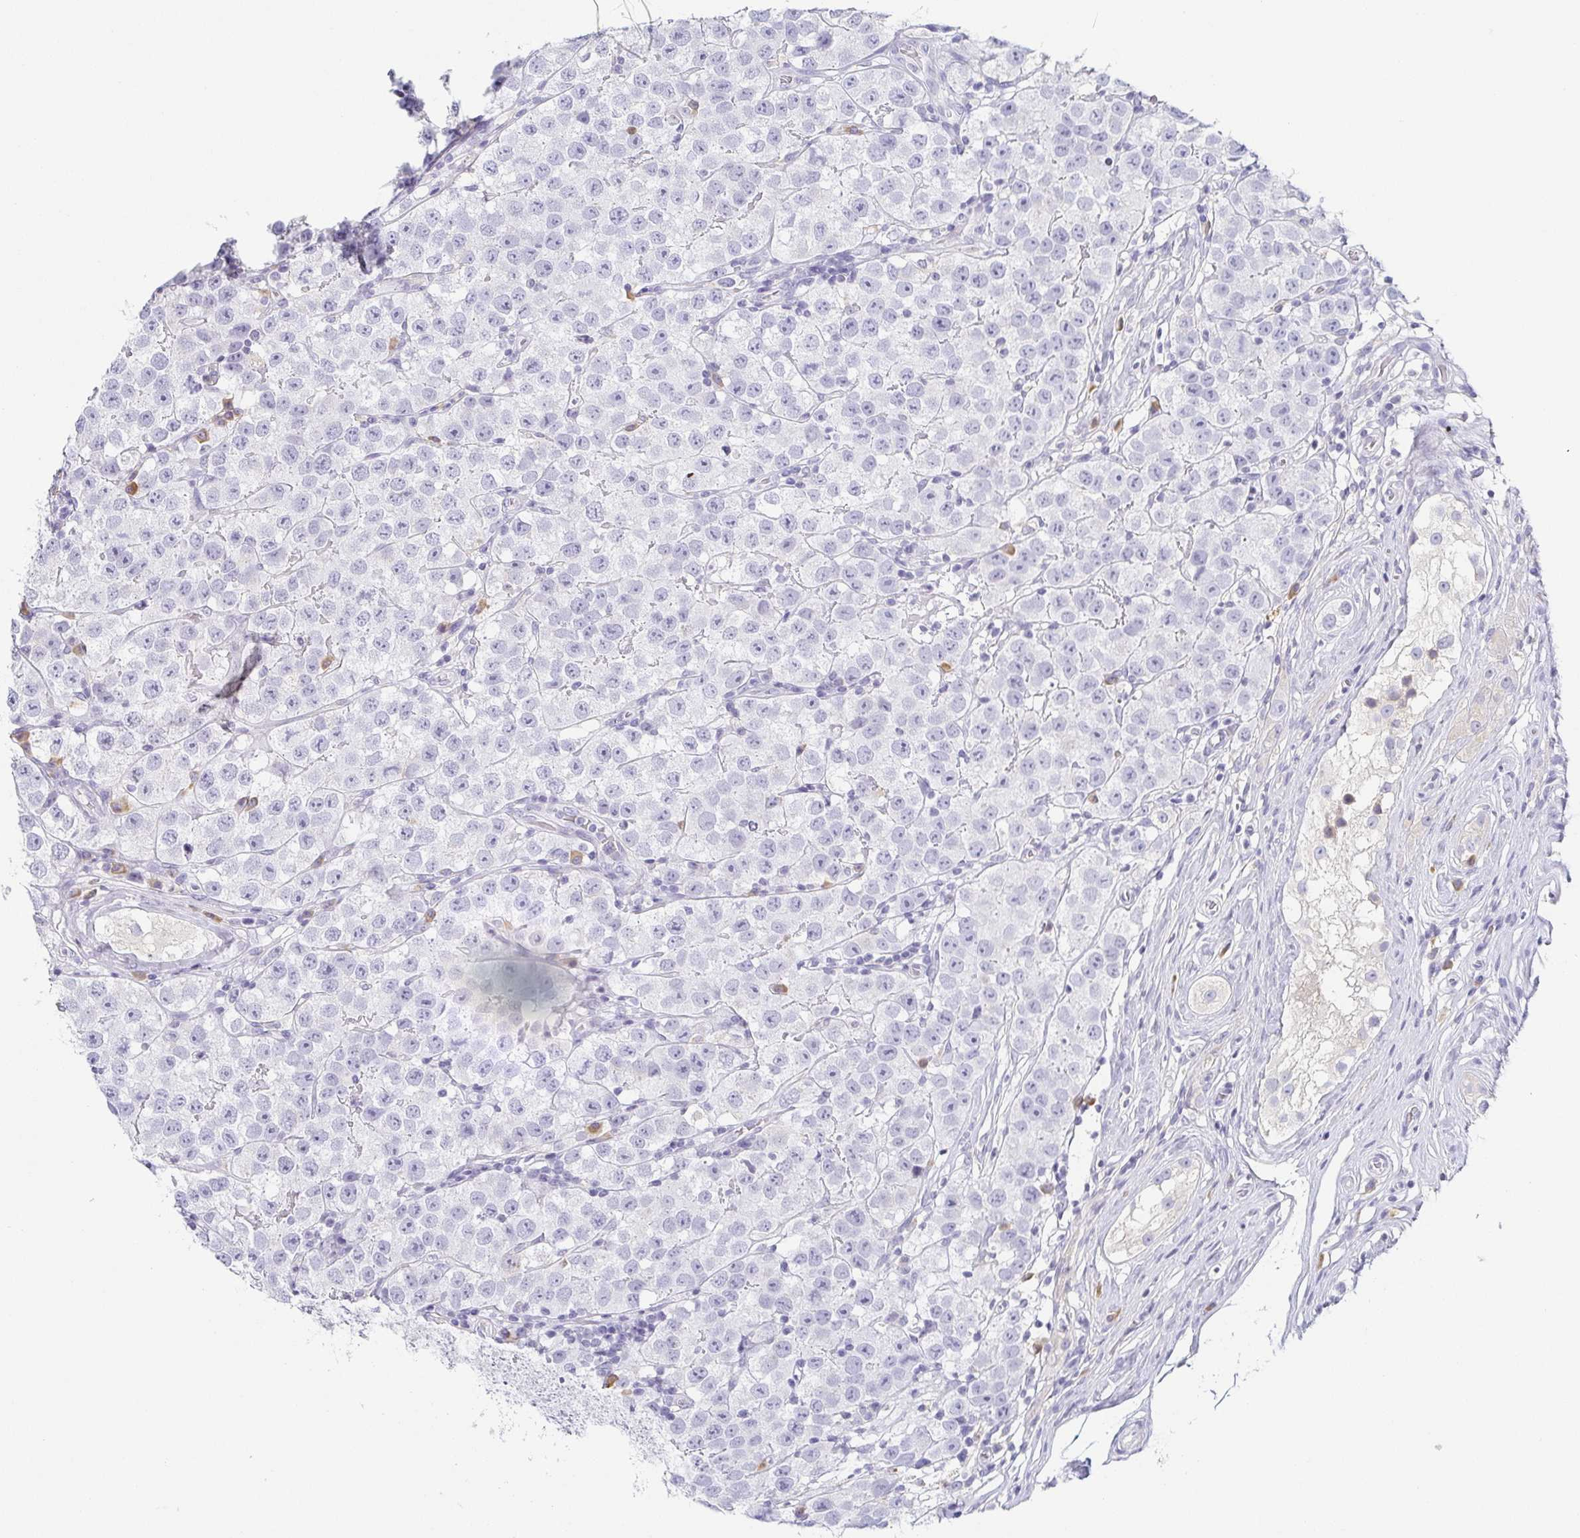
{"staining": {"intensity": "negative", "quantity": "none", "location": "none"}, "tissue": "testis cancer", "cell_type": "Tumor cells", "image_type": "cancer", "snomed": [{"axis": "morphology", "description": "Seminoma, NOS"}, {"axis": "topography", "description": "Testis"}], "caption": "This image is of testis cancer stained with immunohistochemistry to label a protein in brown with the nuclei are counter-stained blue. There is no expression in tumor cells.", "gene": "PRR27", "patient": {"sex": "male", "age": 34}}